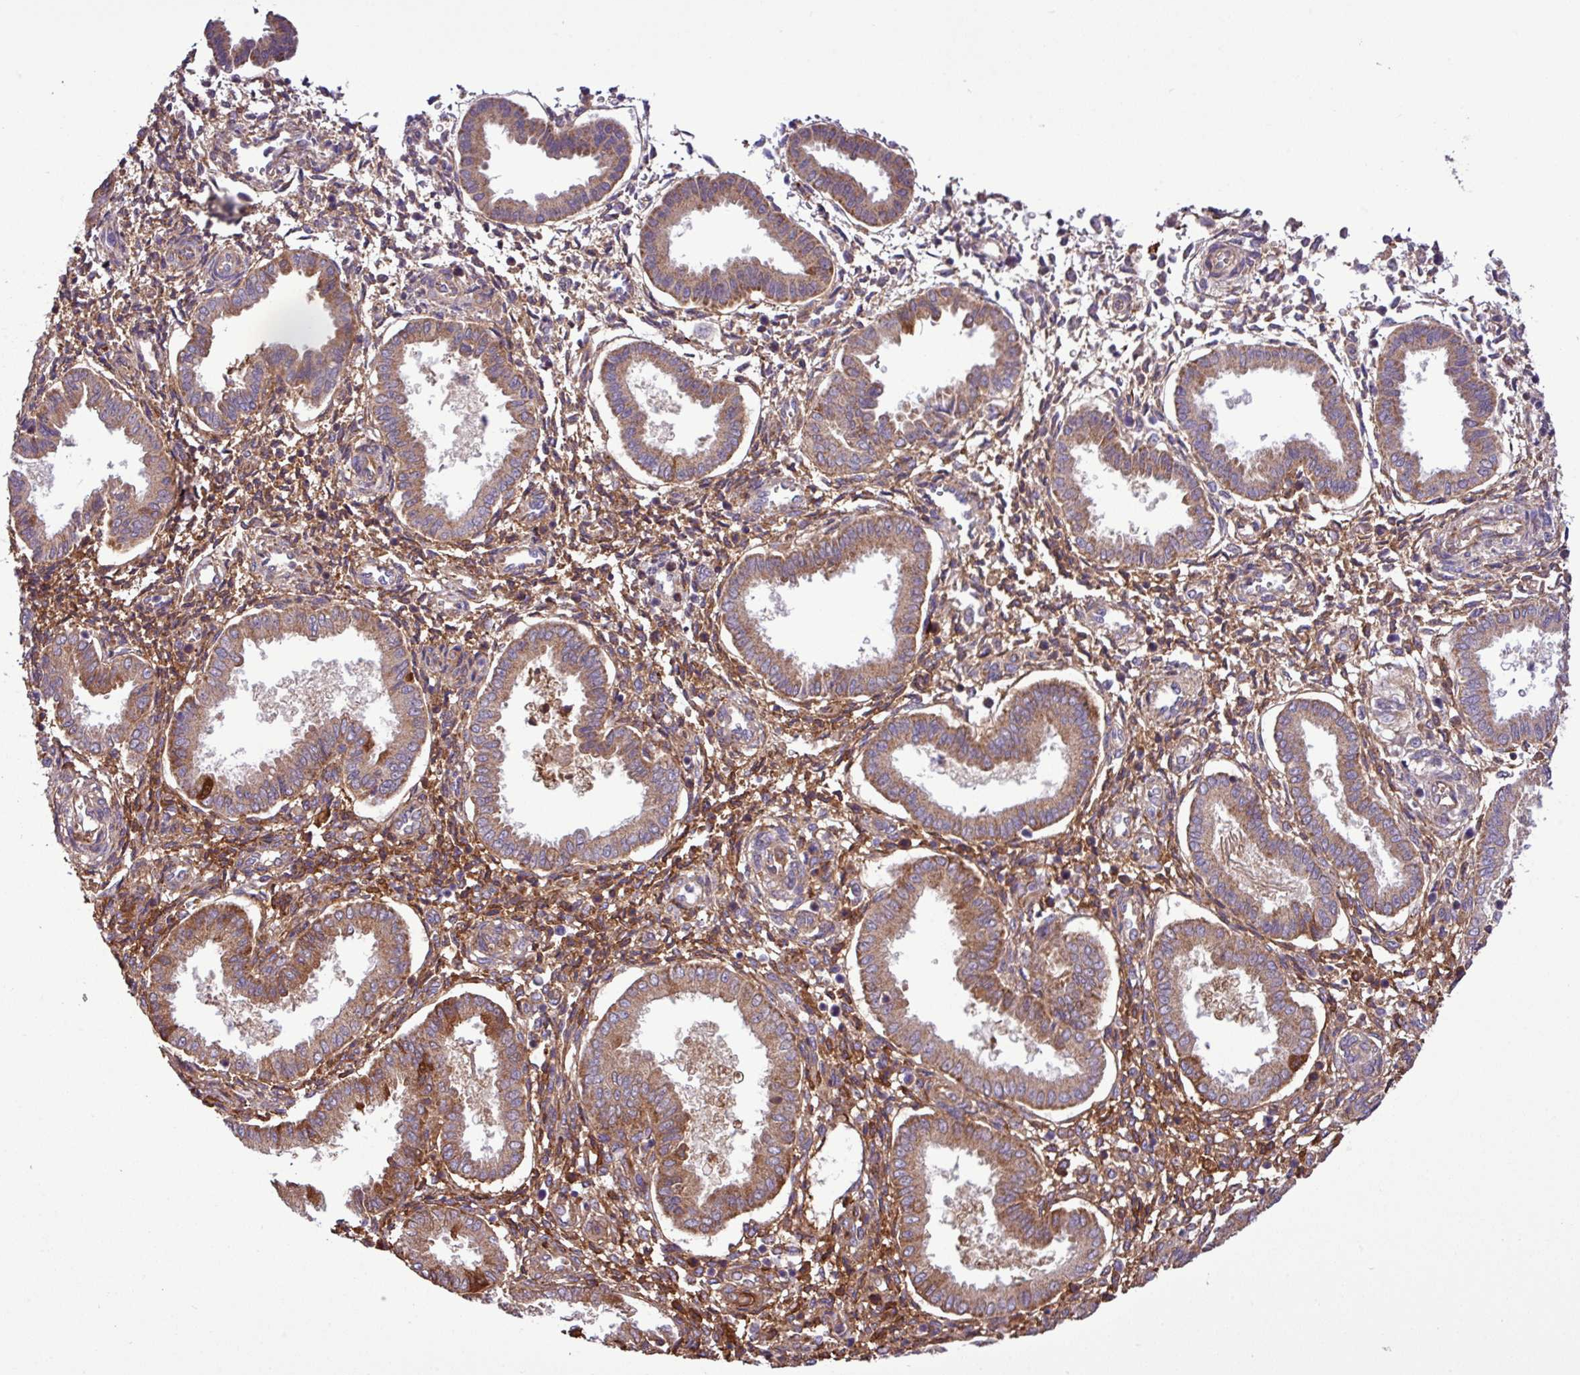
{"staining": {"intensity": "moderate", "quantity": ">75%", "location": "cytoplasmic/membranous"}, "tissue": "endometrium", "cell_type": "Cells in endometrial stroma", "image_type": "normal", "snomed": [{"axis": "morphology", "description": "Normal tissue, NOS"}, {"axis": "topography", "description": "Endometrium"}], "caption": "Immunohistochemistry of normal human endometrium reveals medium levels of moderate cytoplasmic/membranous expression in approximately >75% of cells in endometrial stroma. (Stains: DAB in brown, nuclei in blue, Microscopy: brightfield microscopy at high magnification).", "gene": "CWH43", "patient": {"sex": "female", "age": 24}}